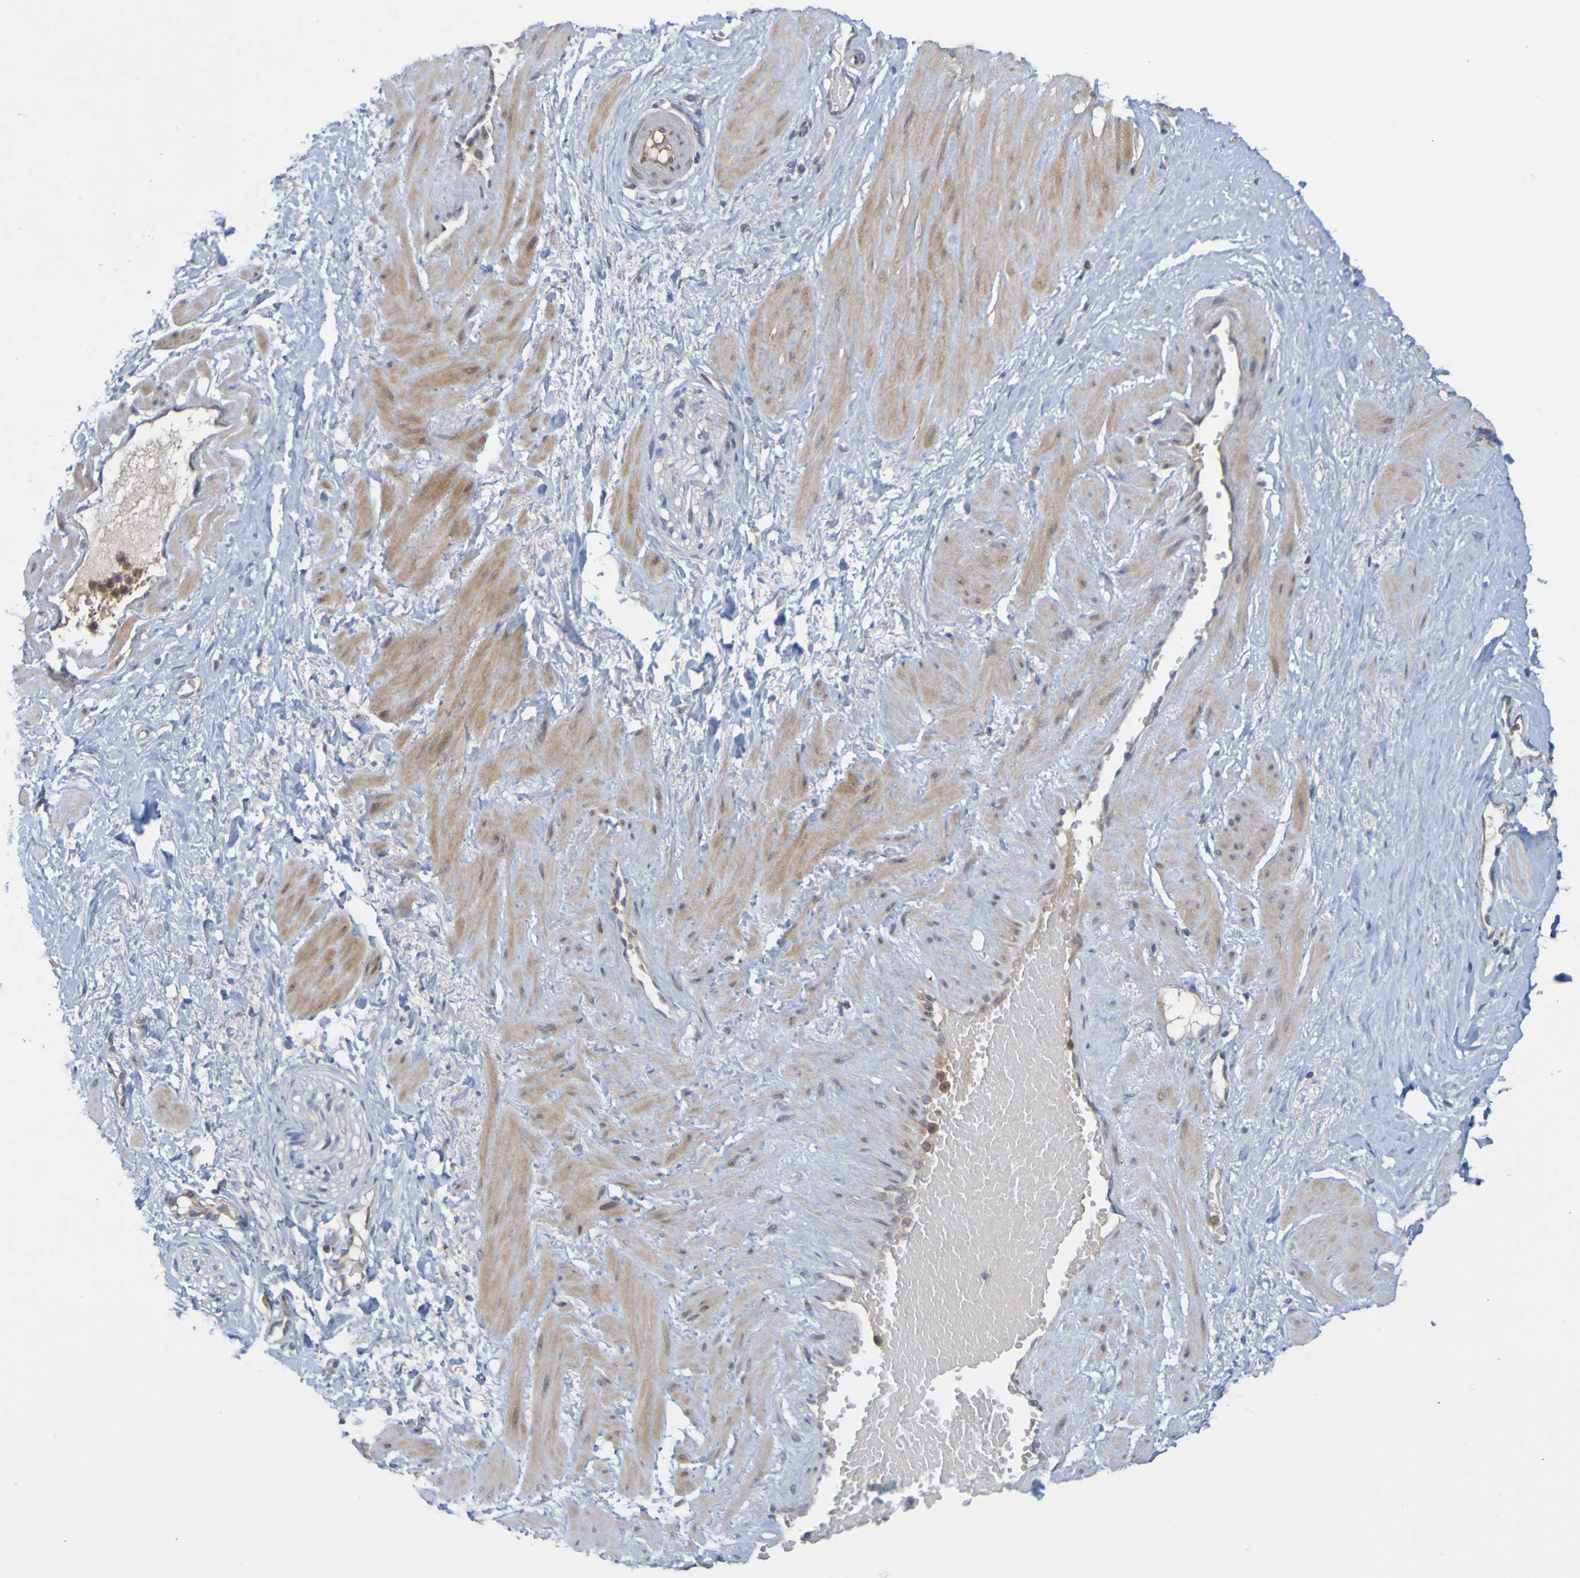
{"staining": {"intensity": "negative", "quantity": "none", "location": "none"}, "tissue": "adipose tissue", "cell_type": "Adipocytes", "image_type": "normal", "snomed": [{"axis": "morphology", "description": "Normal tissue, NOS"}, {"axis": "topography", "description": "Soft tissue"}, {"axis": "topography", "description": "Vascular tissue"}], "caption": "A high-resolution micrograph shows IHC staining of unremarkable adipose tissue, which demonstrates no significant expression in adipocytes. (Stains: DAB (3,3'-diaminobenzidine) immunohistochemistry (IHC) with hematoxylin counter stain, Microscopy: brightfield microscopy at high magnification).", "gene": "NAV2", "patient": {"sex": "female", "age": 35}}